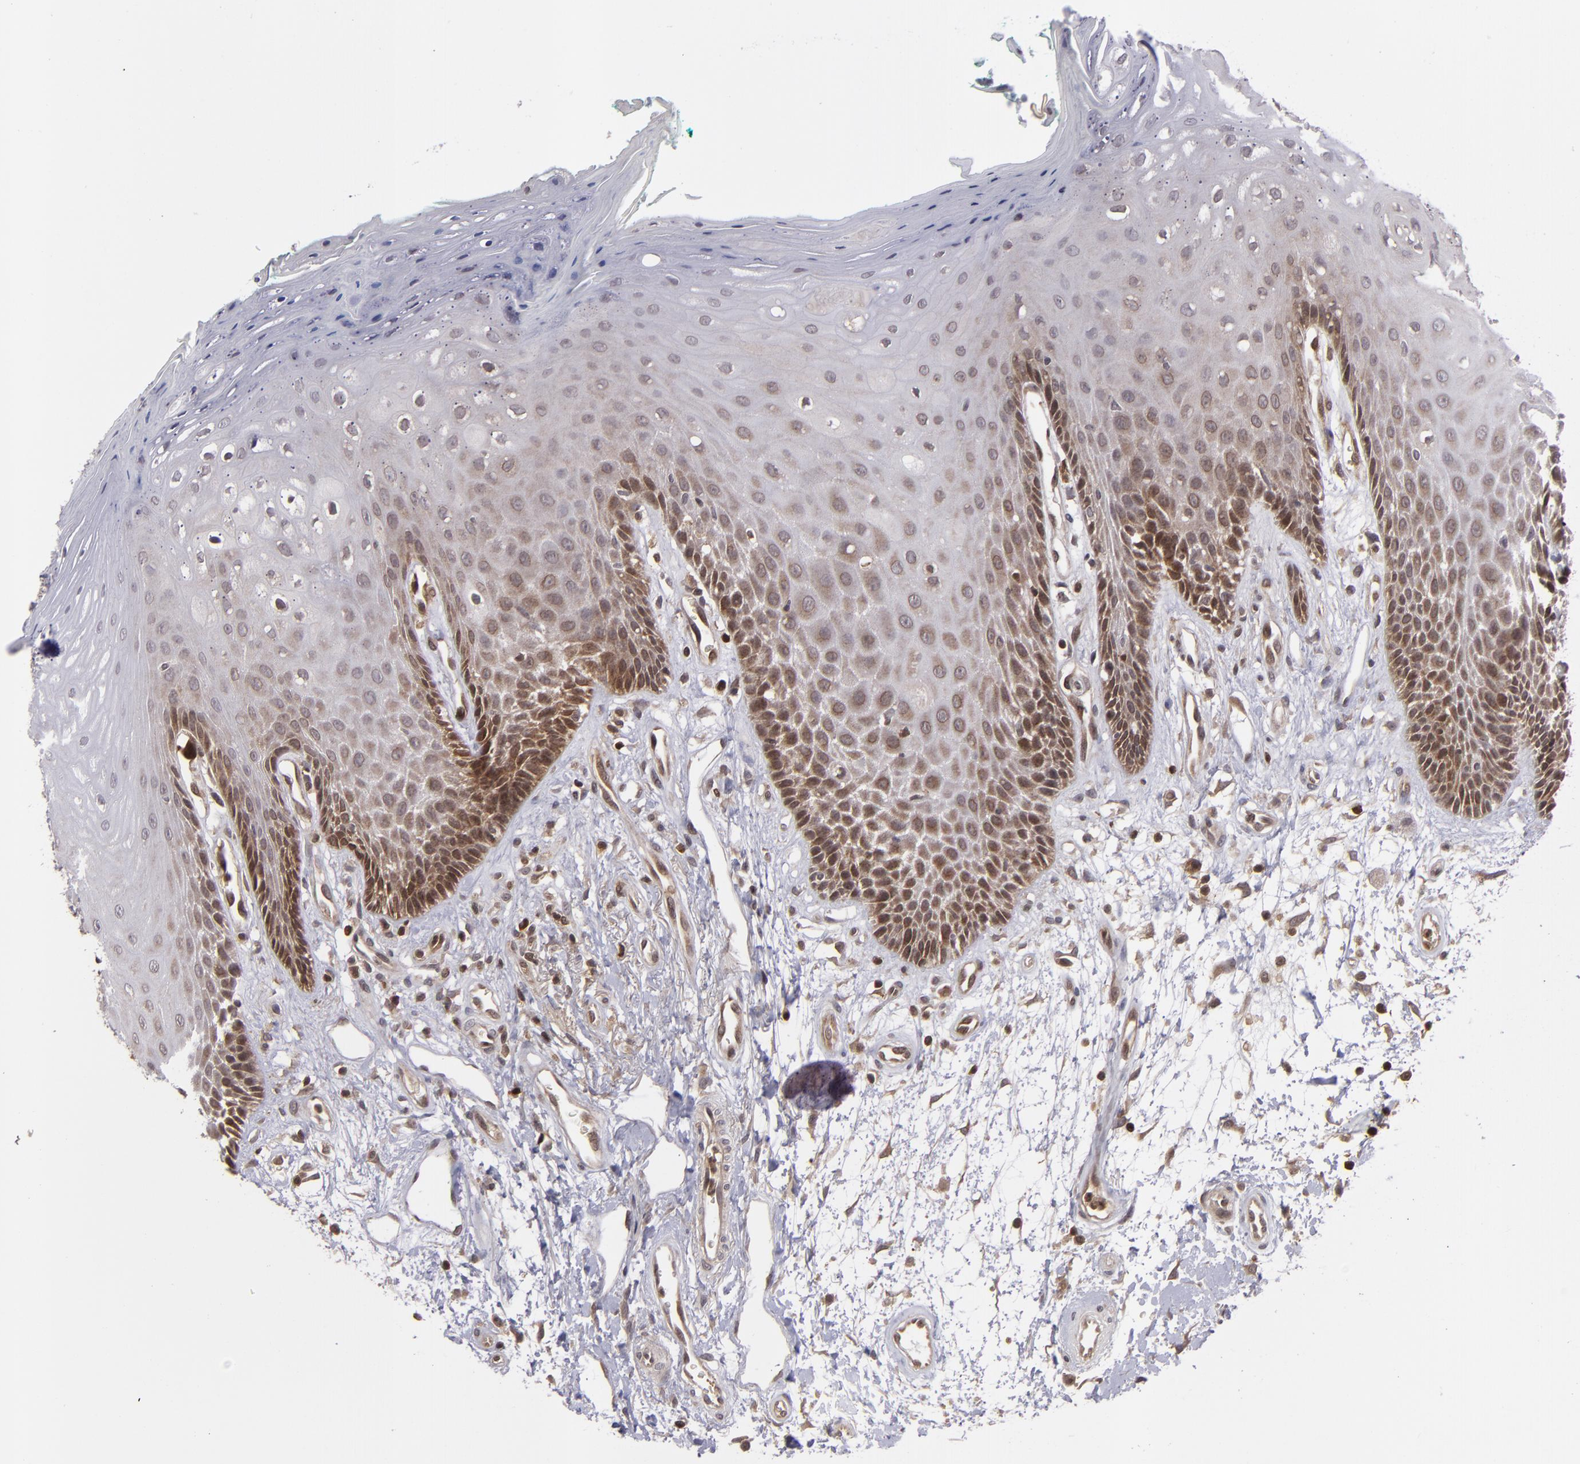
{"staining": {"intensity": "strong", "quantity": "25%-75%", "location": "nuclear"}, "tissue": "oral mucosa", "cell_type": "Squamous epithelial cells", "image_type": "normal", "snomed": [{"axis": "morphology", "description": "Normal tissue, NOS"}, {"axis": "morphology", "description": "Squamous cell carcinoma, NOS"}, {"axis": "topography", "description": "Skeletal muscle"}, {"axis": "topography", "description": "Oral tissue"}, {"axis": "topography", "description": "Head-Neck"}], "caption": "Protein staining by immunohistochemistry (IHC) exhibits strong nuclear positivity in approximately 25%-75% of squamous epithelial cells in normal oral mucosa. Using DAB (brown) and hematoxylin (blue) stains, captured at high magnification using brightfield microscopy.", "gene": "ZBTB33", "patient": {"sex": "female", "age": 84}}